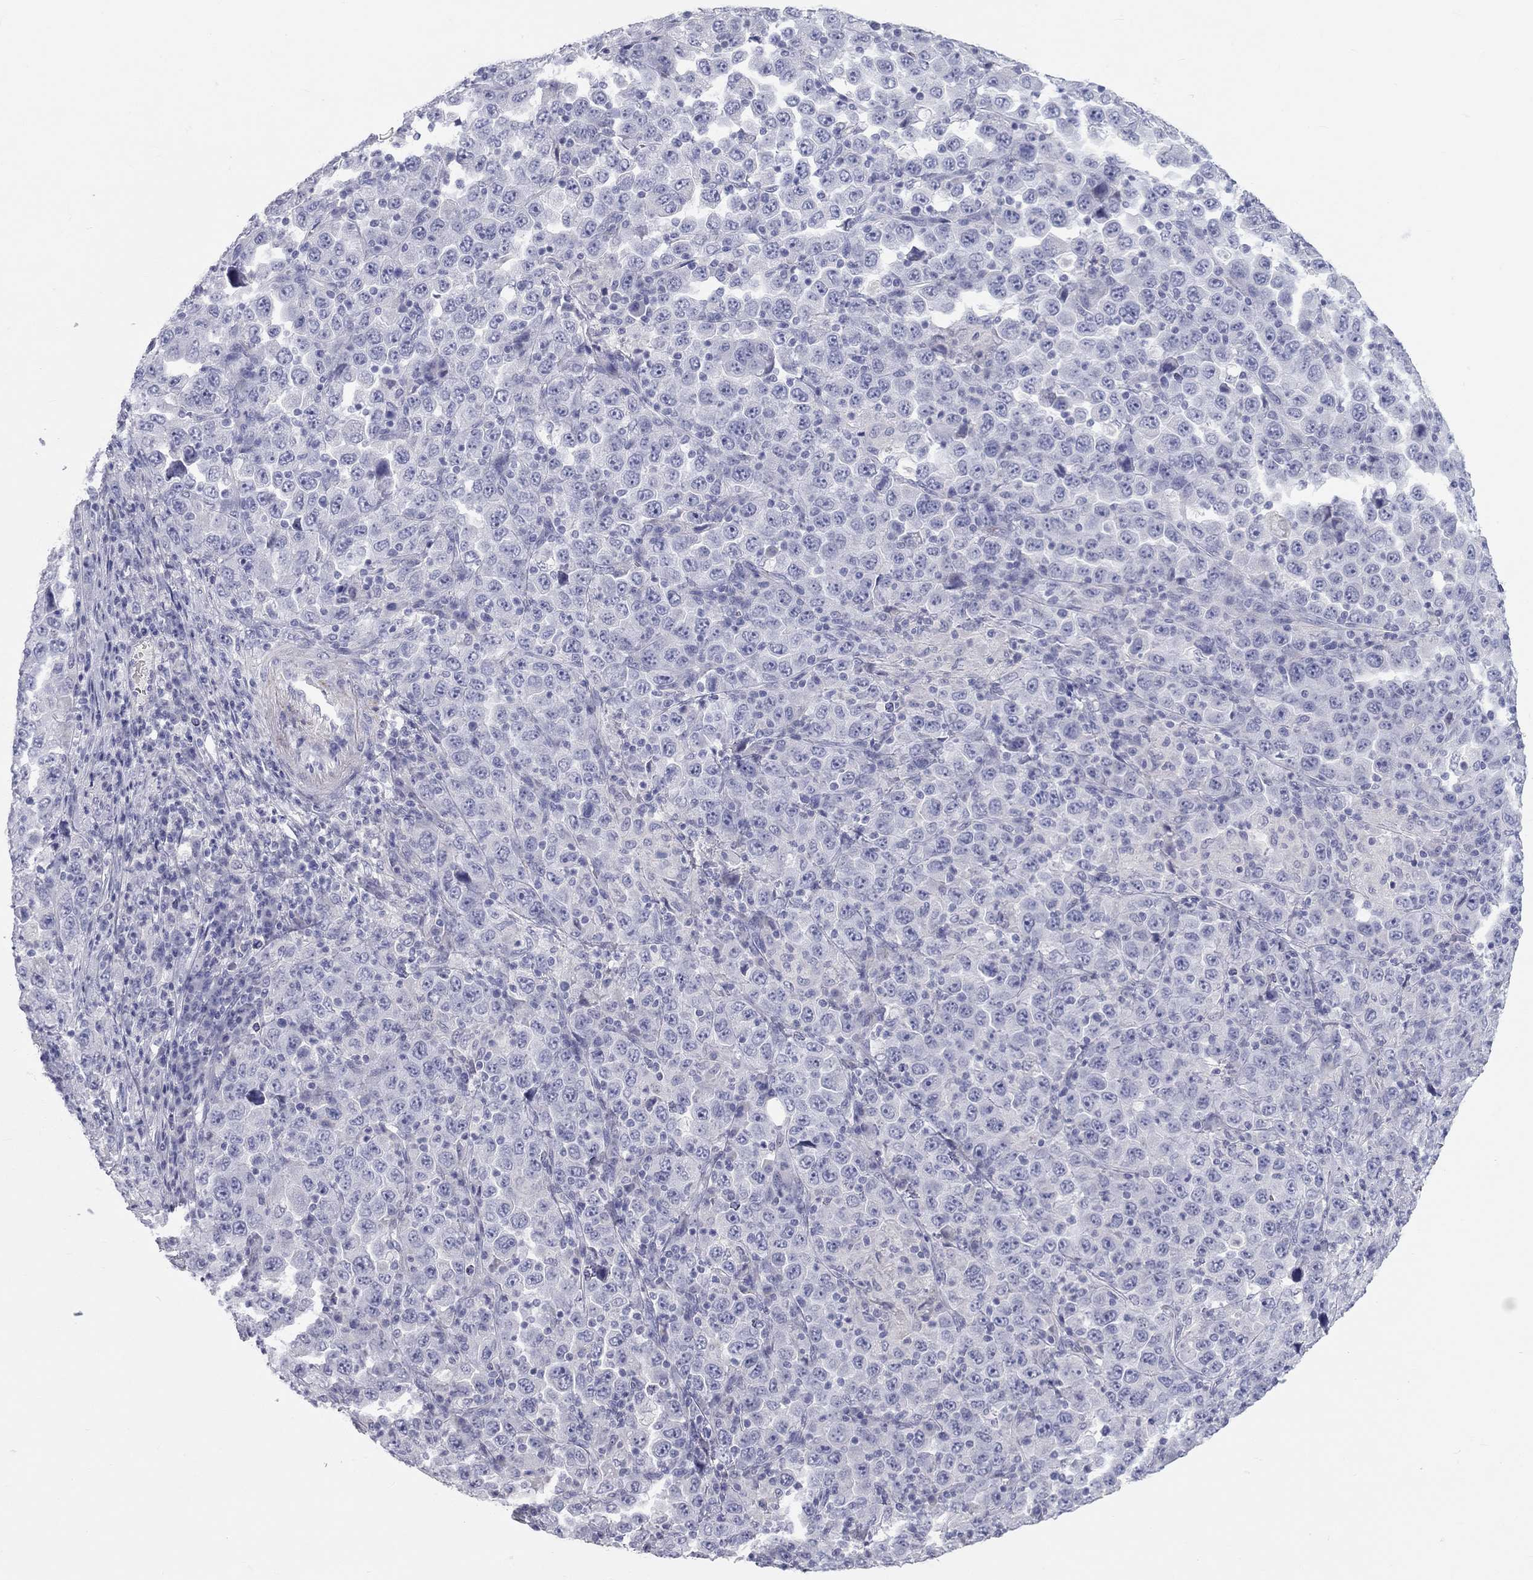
{"staining": {"intensity": "negative", "quantity": "none", "location": "none"}, "tissue": "stomach cancer", "cell_type": "Tumor cells", "image_type": "cancer", "snomed": [{"axis": "morphology", "description": "Normal tissue, NOS"}, {"axis": "morphology", "description": "Adenocarcinoma, NOS"}, {"axis": "topography", "description": "Stomach, upper"}, {"axis": "topography", "description": "Stomach"}], "caption": "Tumor cells are negative for protein expression in human stomach adenocarcinoma.", "gene": "PCDHGC5", "patient": {"sex": "male", "age": 59}}